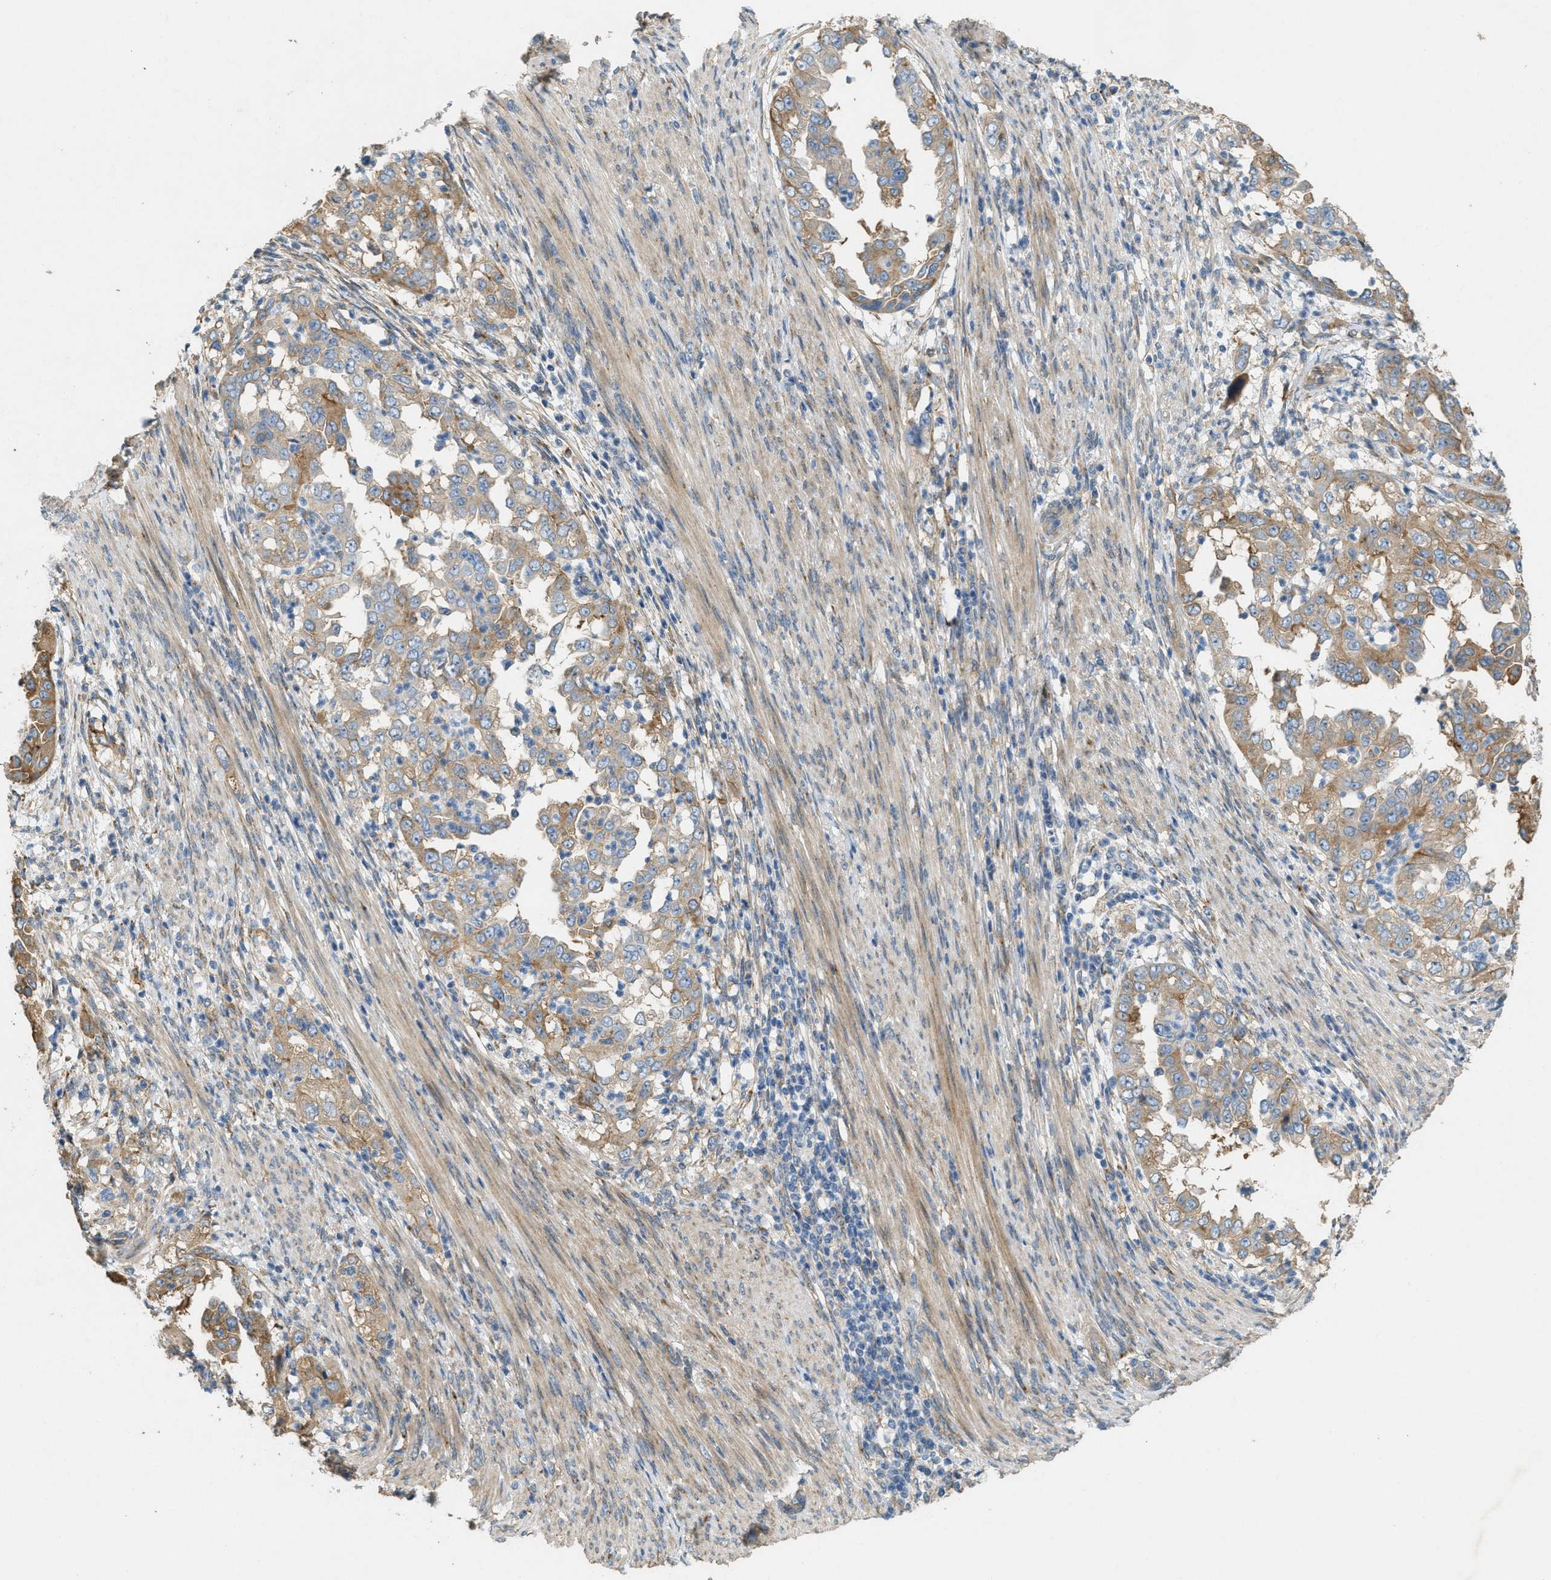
{"staining": {"intensity": "moderate", "quantity": ">75%", "location": "cytoplasmic/membranous"}, "tissue": "endometrial cancer", "cell_type": "Tumor cells", "image_type": "cancer", "snomed": [{"axis": "morphology", "description": "Adenocarcinoma, NOS"}, {"axis": "topography", "description": "Endometrium"}], "caption": "Immunohistochemistry (DAB) staining of human endometrial cancer reveals moderate cytoplasmic/membranous protein expression in approximately >75% of tumor cells.", "gene": "ADCY5", "patient": {"sex": "female", "age": 85}}